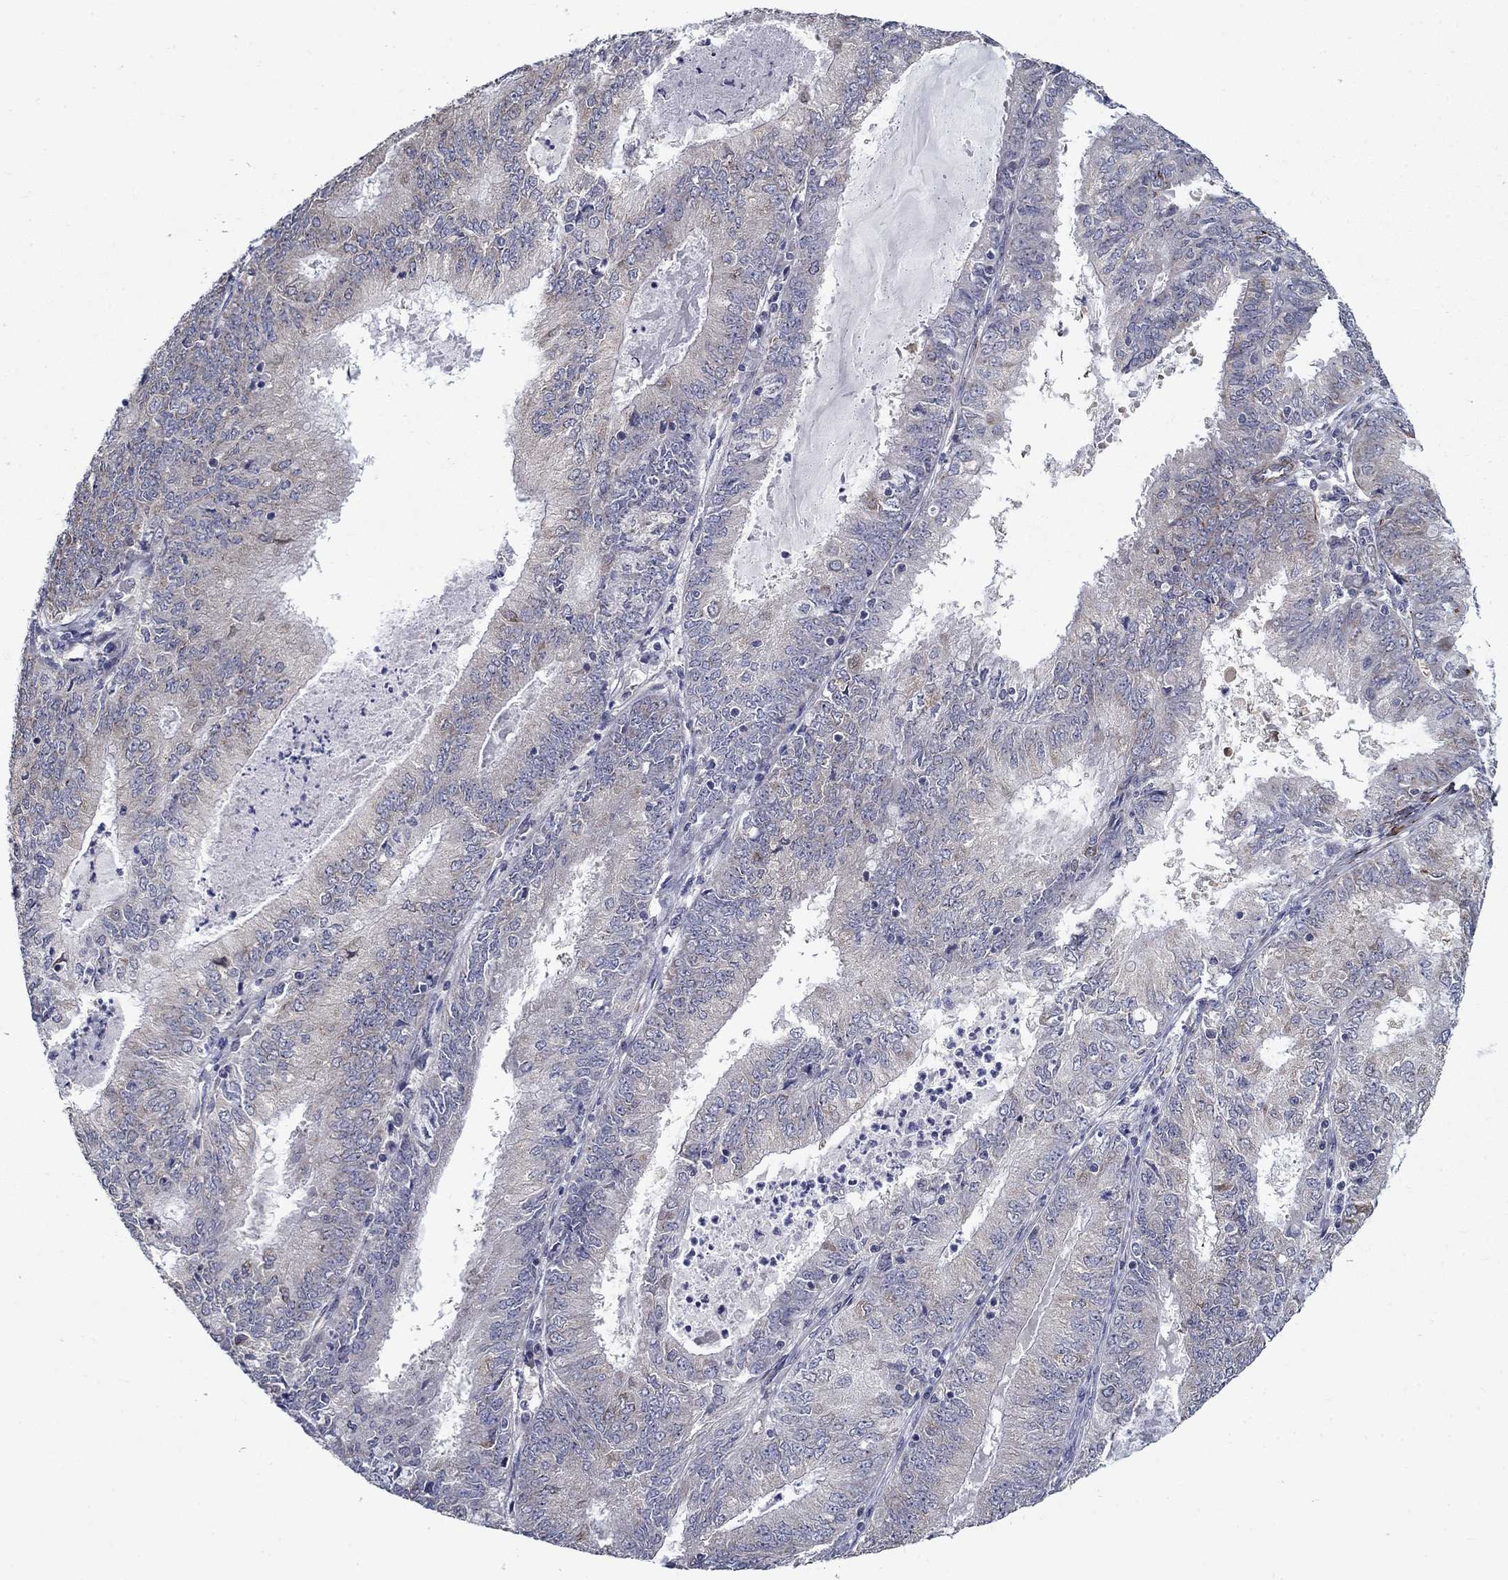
{"staining": {"intensity": "negative", "quantity": "none", "location": "none"}, "tissue": "endometrial cancer", "cell_type": "Tumor cells", "image_type": "cancer", "snomed": [{"axis": "morphology", "description": "Adenocarcinoma, NOS"}, {"axis": "topography", "description": "Endometrium"}], "caption": "Tumor cells show no significant protein expression in endometrial cancer (adenocarcinoma).", "gene": "LACTB2", "patient": {"sex": "female", "age": 57}}